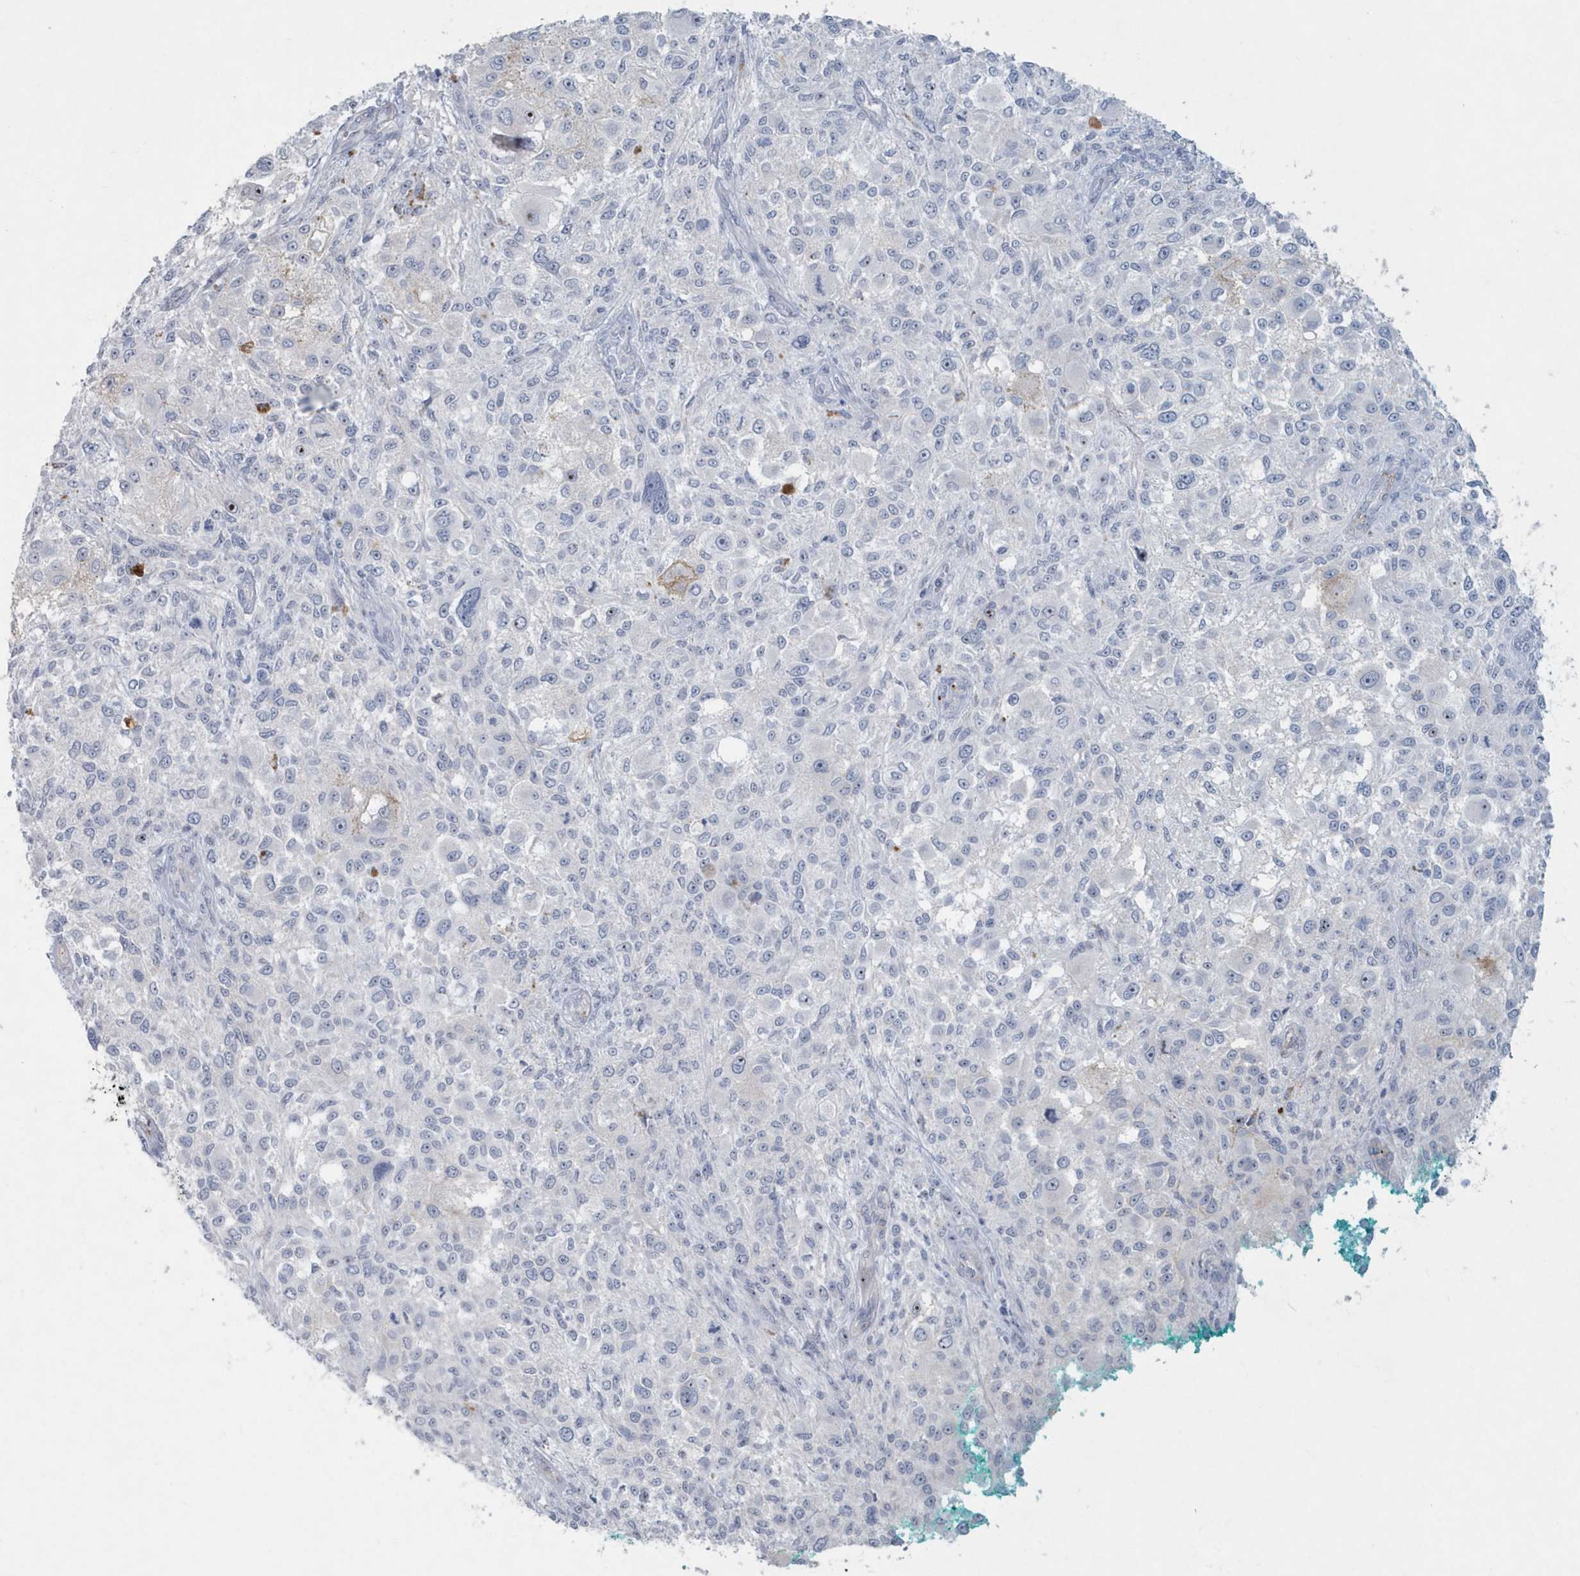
{"staining": {"intensity": "negative", "quantity": "none", "location": "none"}, "tissue": "melanoma", "cell_type": "Tumor cells", "image_type": "cancer", "snomed": [{"axis": "morphology", "description": "Necrosis, NOS"}, {"axis": "morphology", "description": "Malignant melanoma, NOS"}, {"axis": "topography", "description": "Skin"}], "caption": "Immunohistochemical staining of melanoma exhibits no significant expression in tumor cells. (DAB (3,3'-diaminobenzidine) immunohistochemistry (IHC), high magnification).", "gene": "MYOT", "patient": {"sex": "female", "age": 87}}